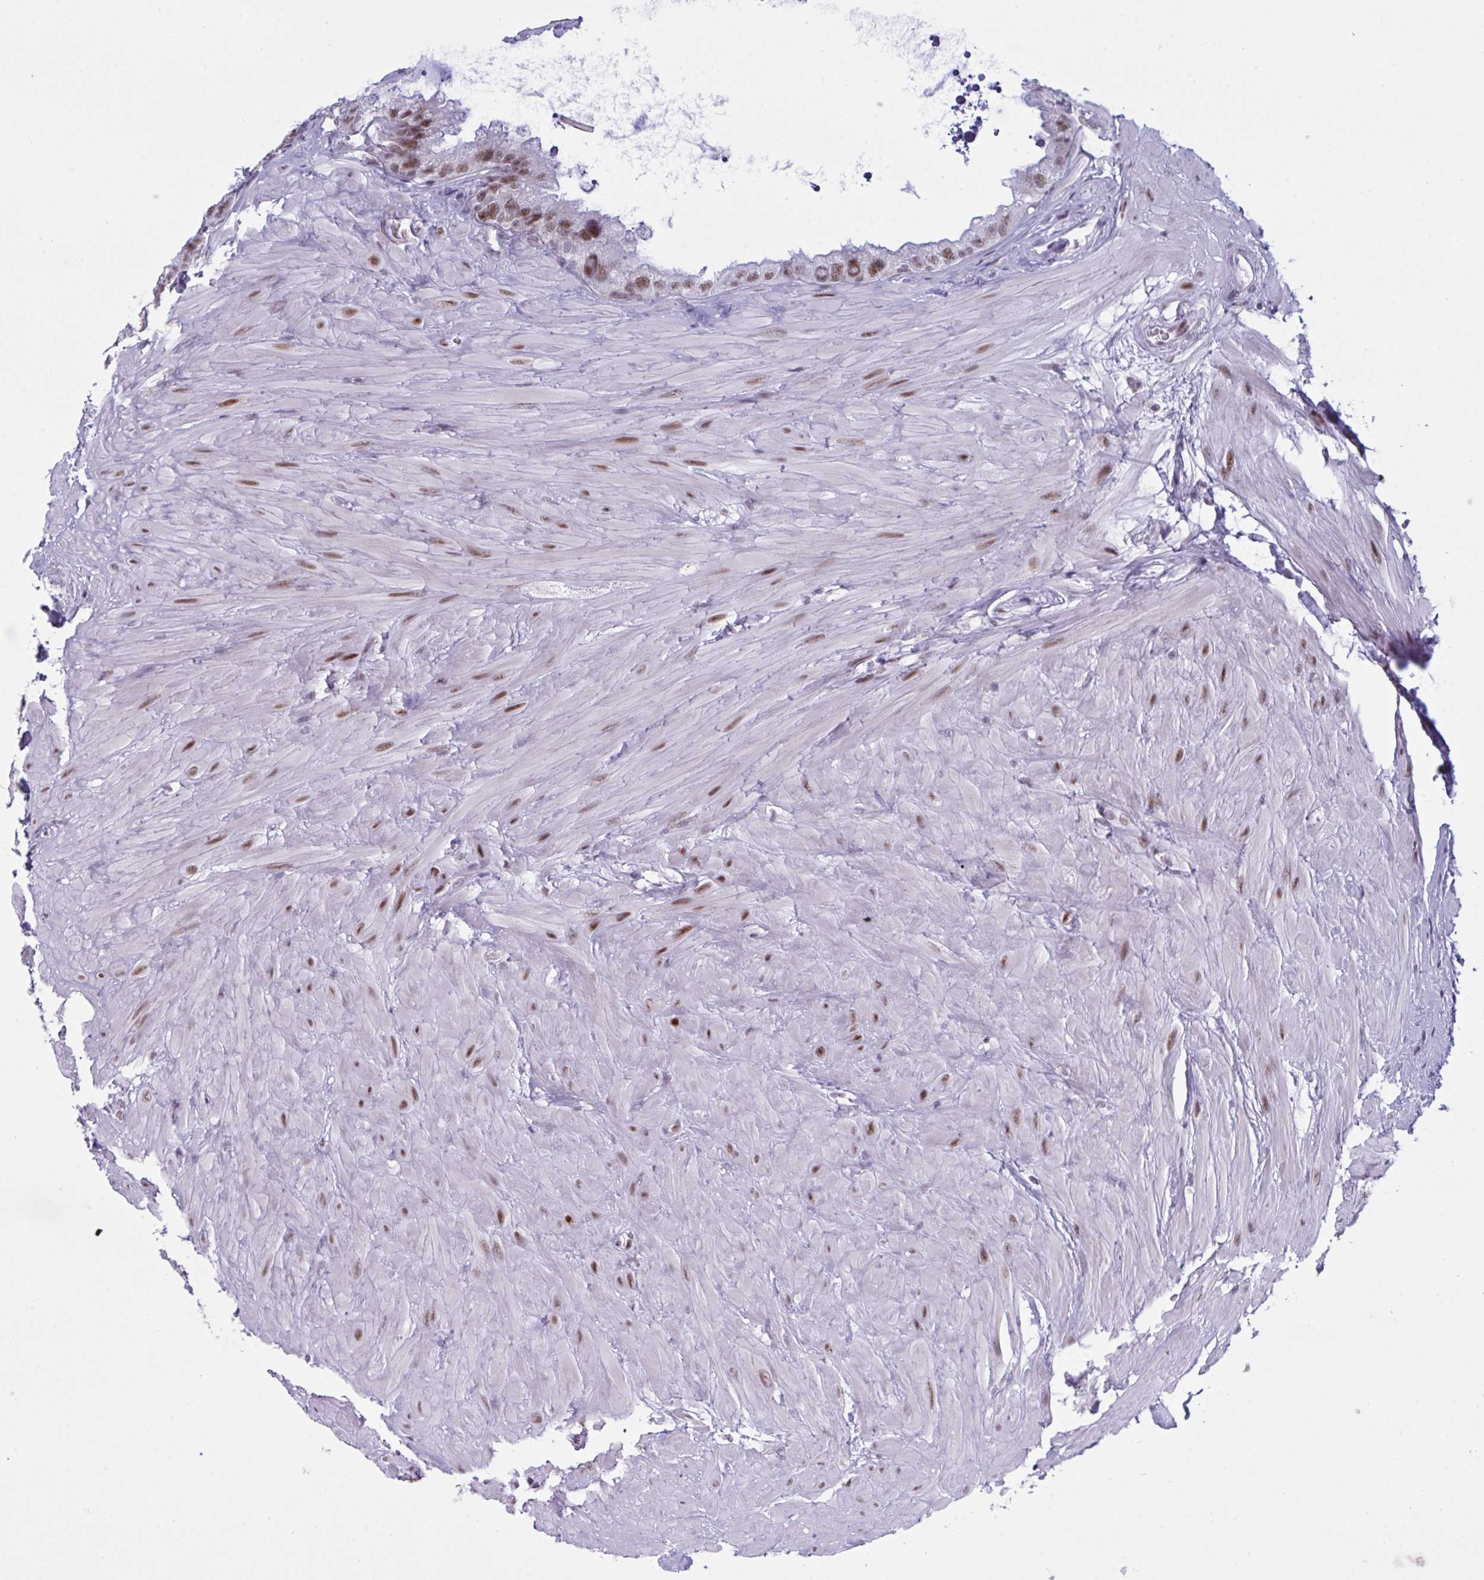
{"staining": {"intensity": "moderate", "quantity": ">75%", "location": "nuclear"}, "tissue": "seminal vesicle", "cell_type": "Glandular cells", "image_type": "normal", "snomed": [{"axis": "morphology", "description": "Normal tissue, NOS"}, {"axis": "topography", "description": "Seminal veicle"}, {"axis": "topography", "description": "Peripheral nerve tissue"}], "caption": "Immunohistochemical staining of unremarkable human seminal vesicle demonstrates >75% levels of moderate nuclear protein staining in approximately >75% of glandular cells.", "gene": "PPP1R10", "patient": {"sex": "male", "age": 76}}